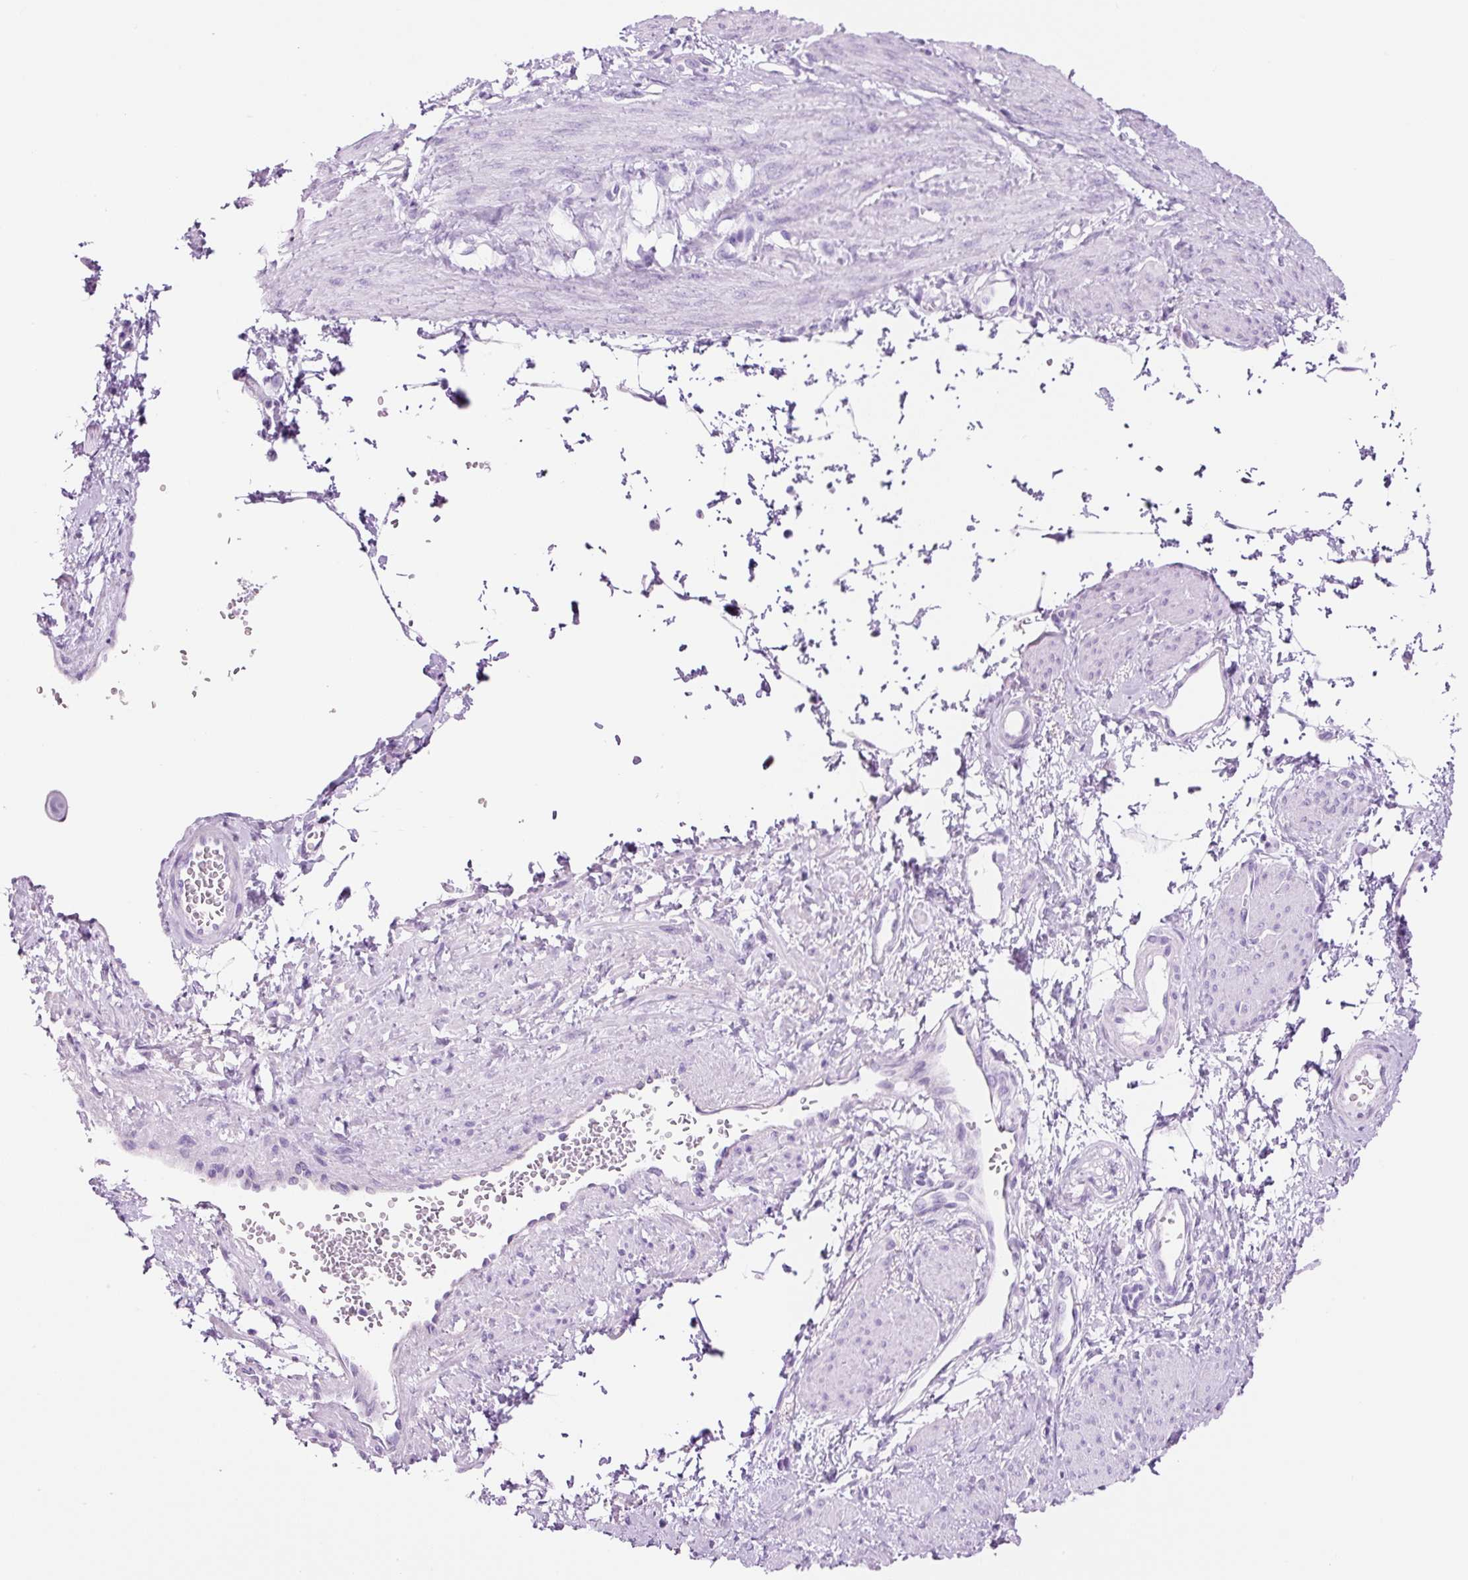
{"staining": {"intensity": "negative", "quantity": "none", "location": "none"}, "tissue": "smooth muscle", "cell_type": "Smooth muscle cells", "image_type": "normal", "snomed": [{"axis": "morphology", "description": "Normal tissue, NOS"}, {"axis": "topography", "description": "Smooth muscle"}, {"axis": "topography", "description": "Uterus"}], "caption": "High magnification brightfield microscopy of unremarkable smooth muscle stained with DAB (brown) and counterstained with hematoxylin (blue): smooth muscle cells show no significant expression.", "gene": "ADSS1", "patient": {"sex": "female", "age": 39}}